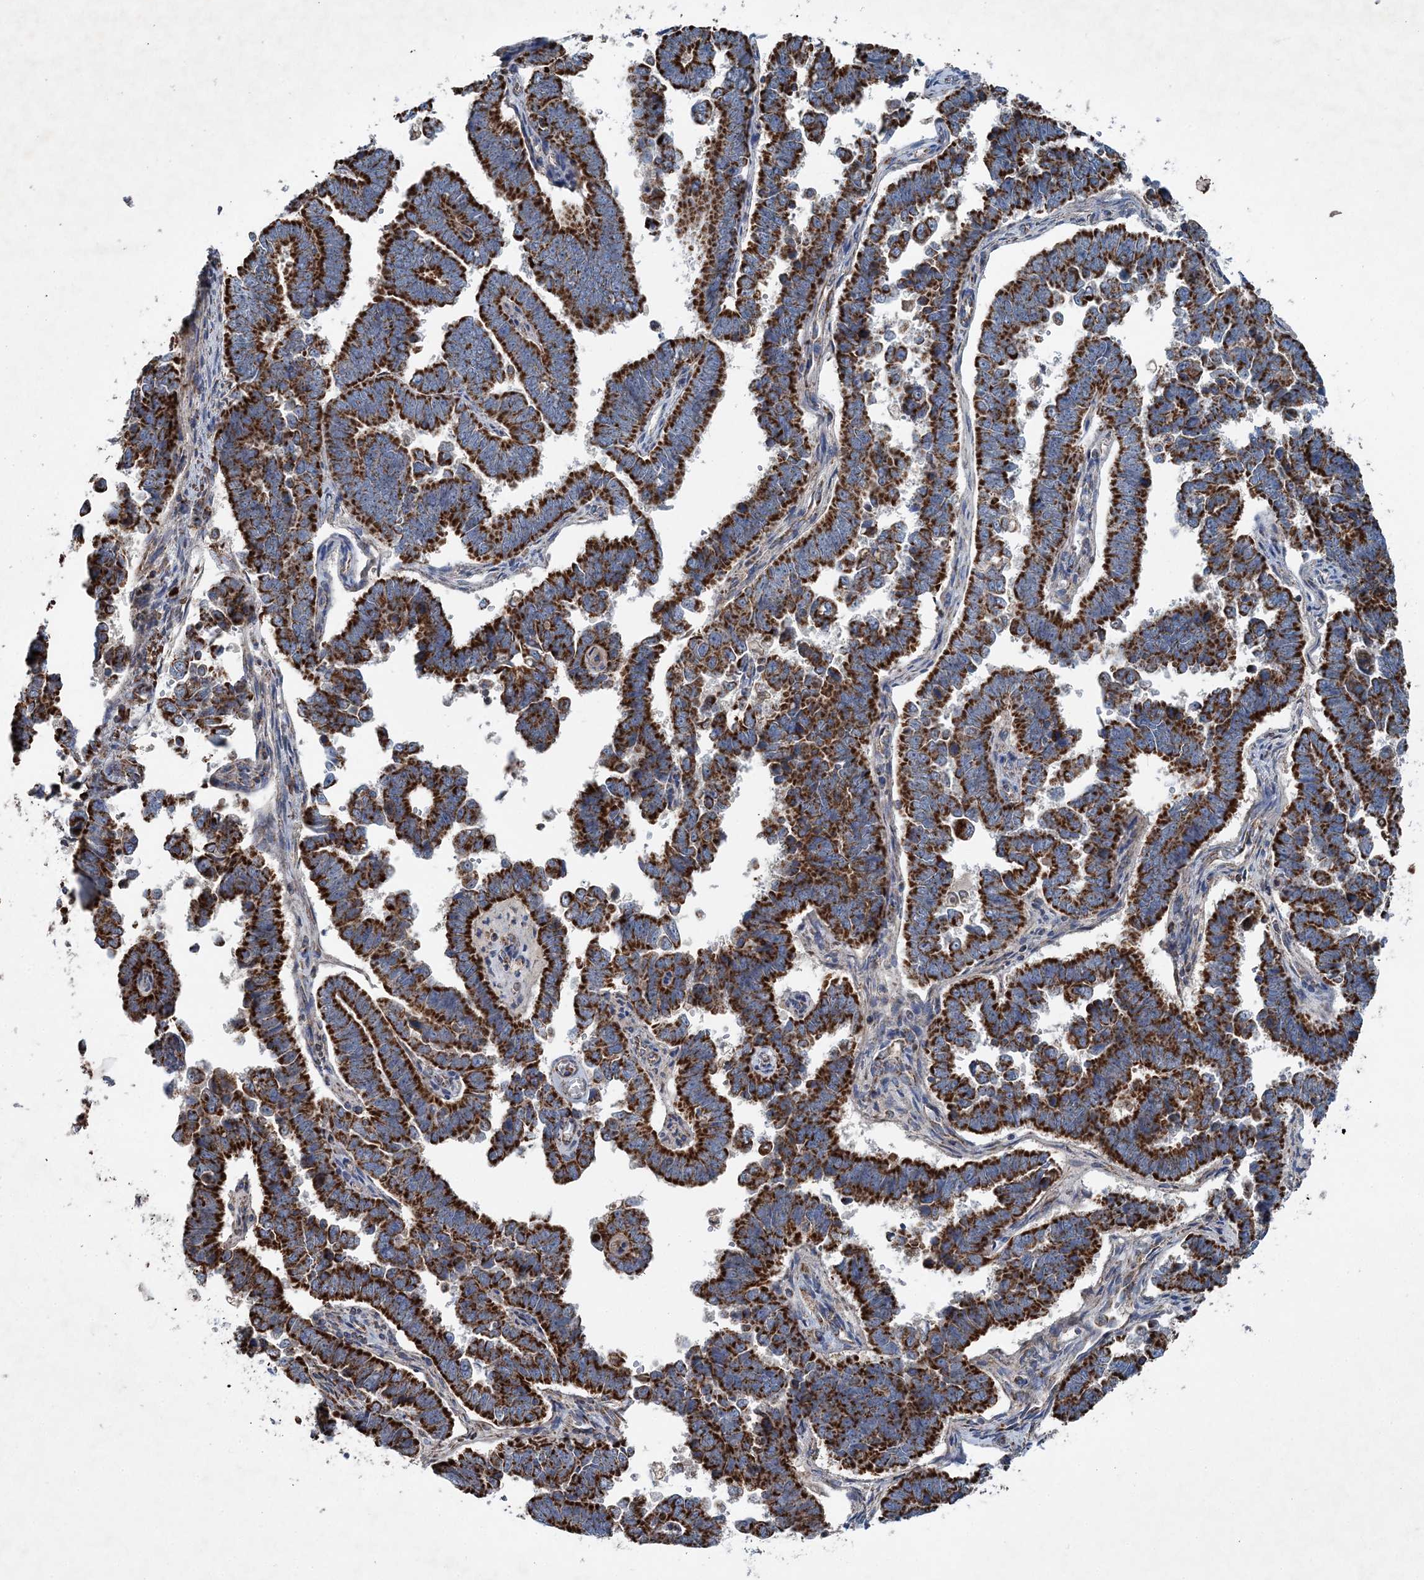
{"staining": {"intensity": "strong", "quantity": ">75%", "location": "cytoplasmic/membranous"}, "tissue": "endometrial cancer", "cell_type": "Tumor cells", "image_type": "cancer", "snomed": [{"axis": "morphology", "description": "Adenocarcinoma, NOS"}, {"axis": "topography", "description": "Endometrium"}], "caption": "Immunohistochemical staining of endometrial adenocarcinoma displays high levels of strong cytoplasmic/membranous protein positivity in approximately >75% of tumor cells. (DAB (3,3'-diaminobenzidine) IHC, brown staining for protein, blue staining for nuclei).", "gene": "SPAG16", "patient": {"sex": "female", "age": 75}}